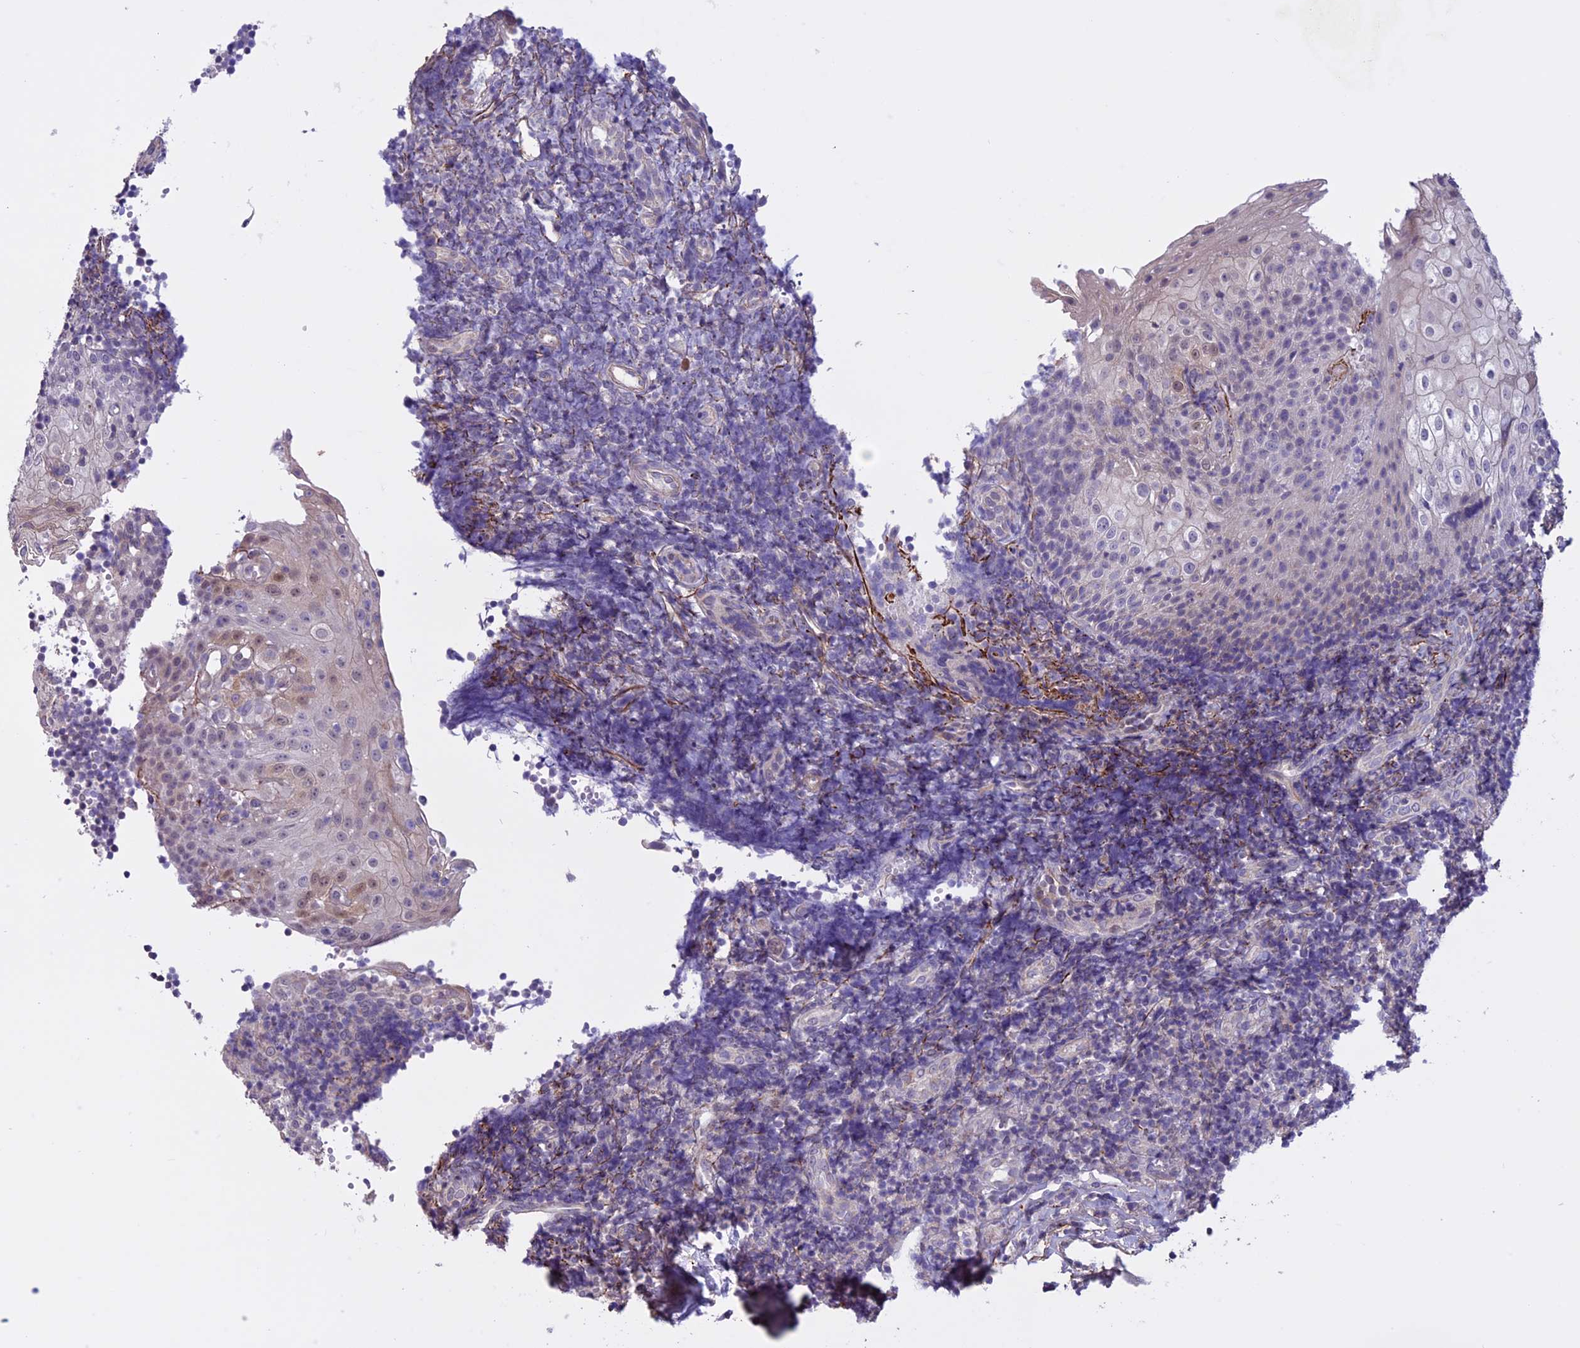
{"staining": {"intensity": "negative", "quantity": "none", "location": "none"}, "tissue": "tonsil", "cell_type": "Germinal center cells", "image_type": "normal", "snomed": [{"axis": "morphology", "description": "Normal tissue, NOS"}, {"axis": "topography", "description": "Tonsil"}], "caption": "A high-resolution micrograph shows immunohistochemistry (IHC) staining of unremarkable tonsil, which displays no significant positivity in germinal center cells.", "gene": "SPHKAP", "patient": {"sex": "female", "age": 40}}